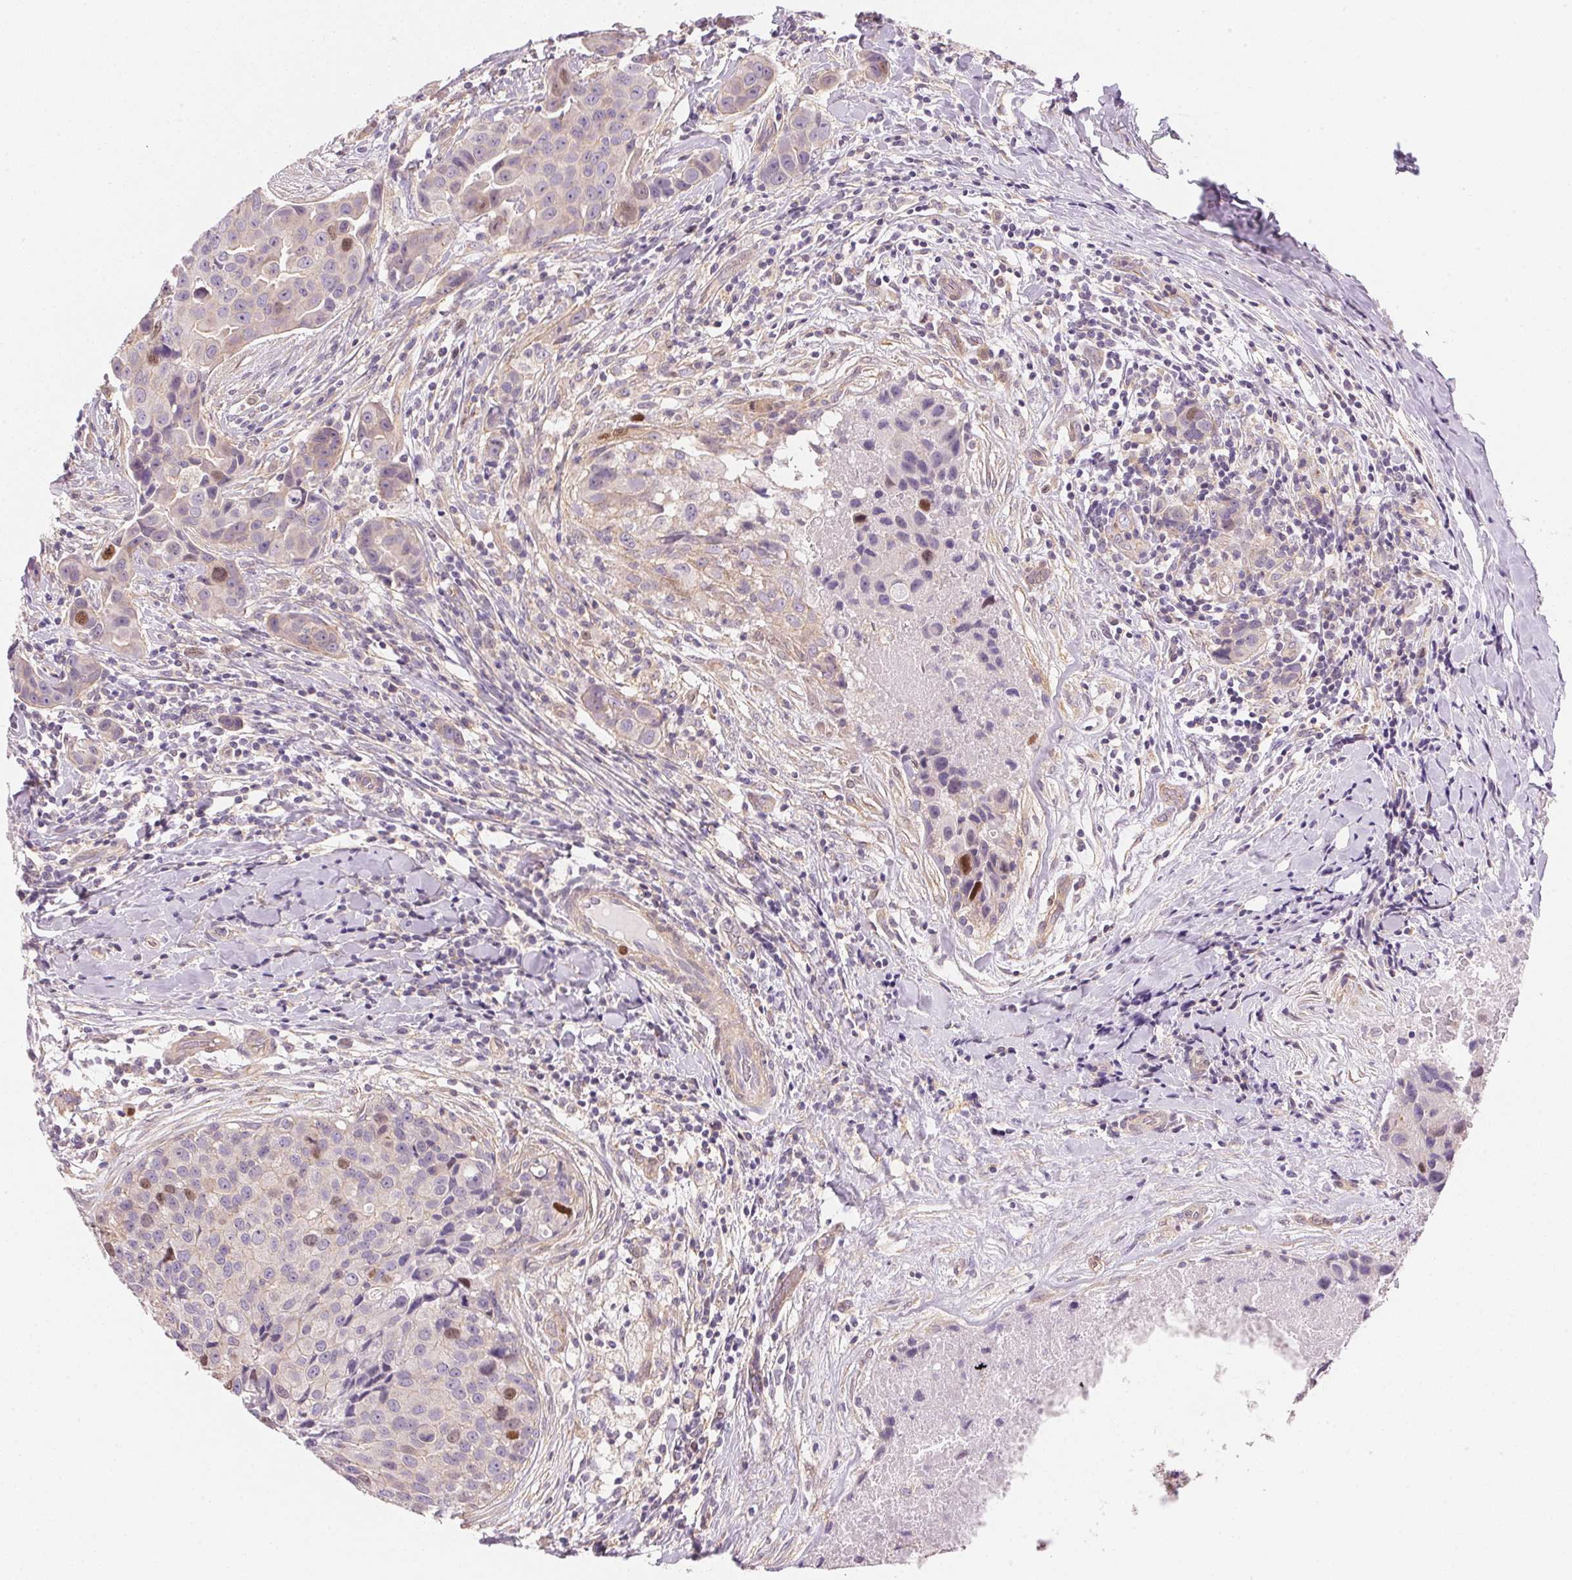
{"staining": {"intensity": "weak", "quantity": "<25%", "location": "nuclear"}, "tissue": "breast cancer", "cell_type": "Tumor cells", "image_type": "cancer", "snomed": [{"axis": "morphology", "description": "Duct carcinoma"}, {"axis": "topography", "description": "Breast"}], "caption": "IHC histopathology image of human invasive ductal carcinoma (breast) stained for a protein (brown), which shows no positivity in tumor cells. The staining is performed using DAB brown chromogen with nuclei counter-stained in using hematoxylin.", "gene": "SMTN", "patient": {"sex": "female", "age": 24}}